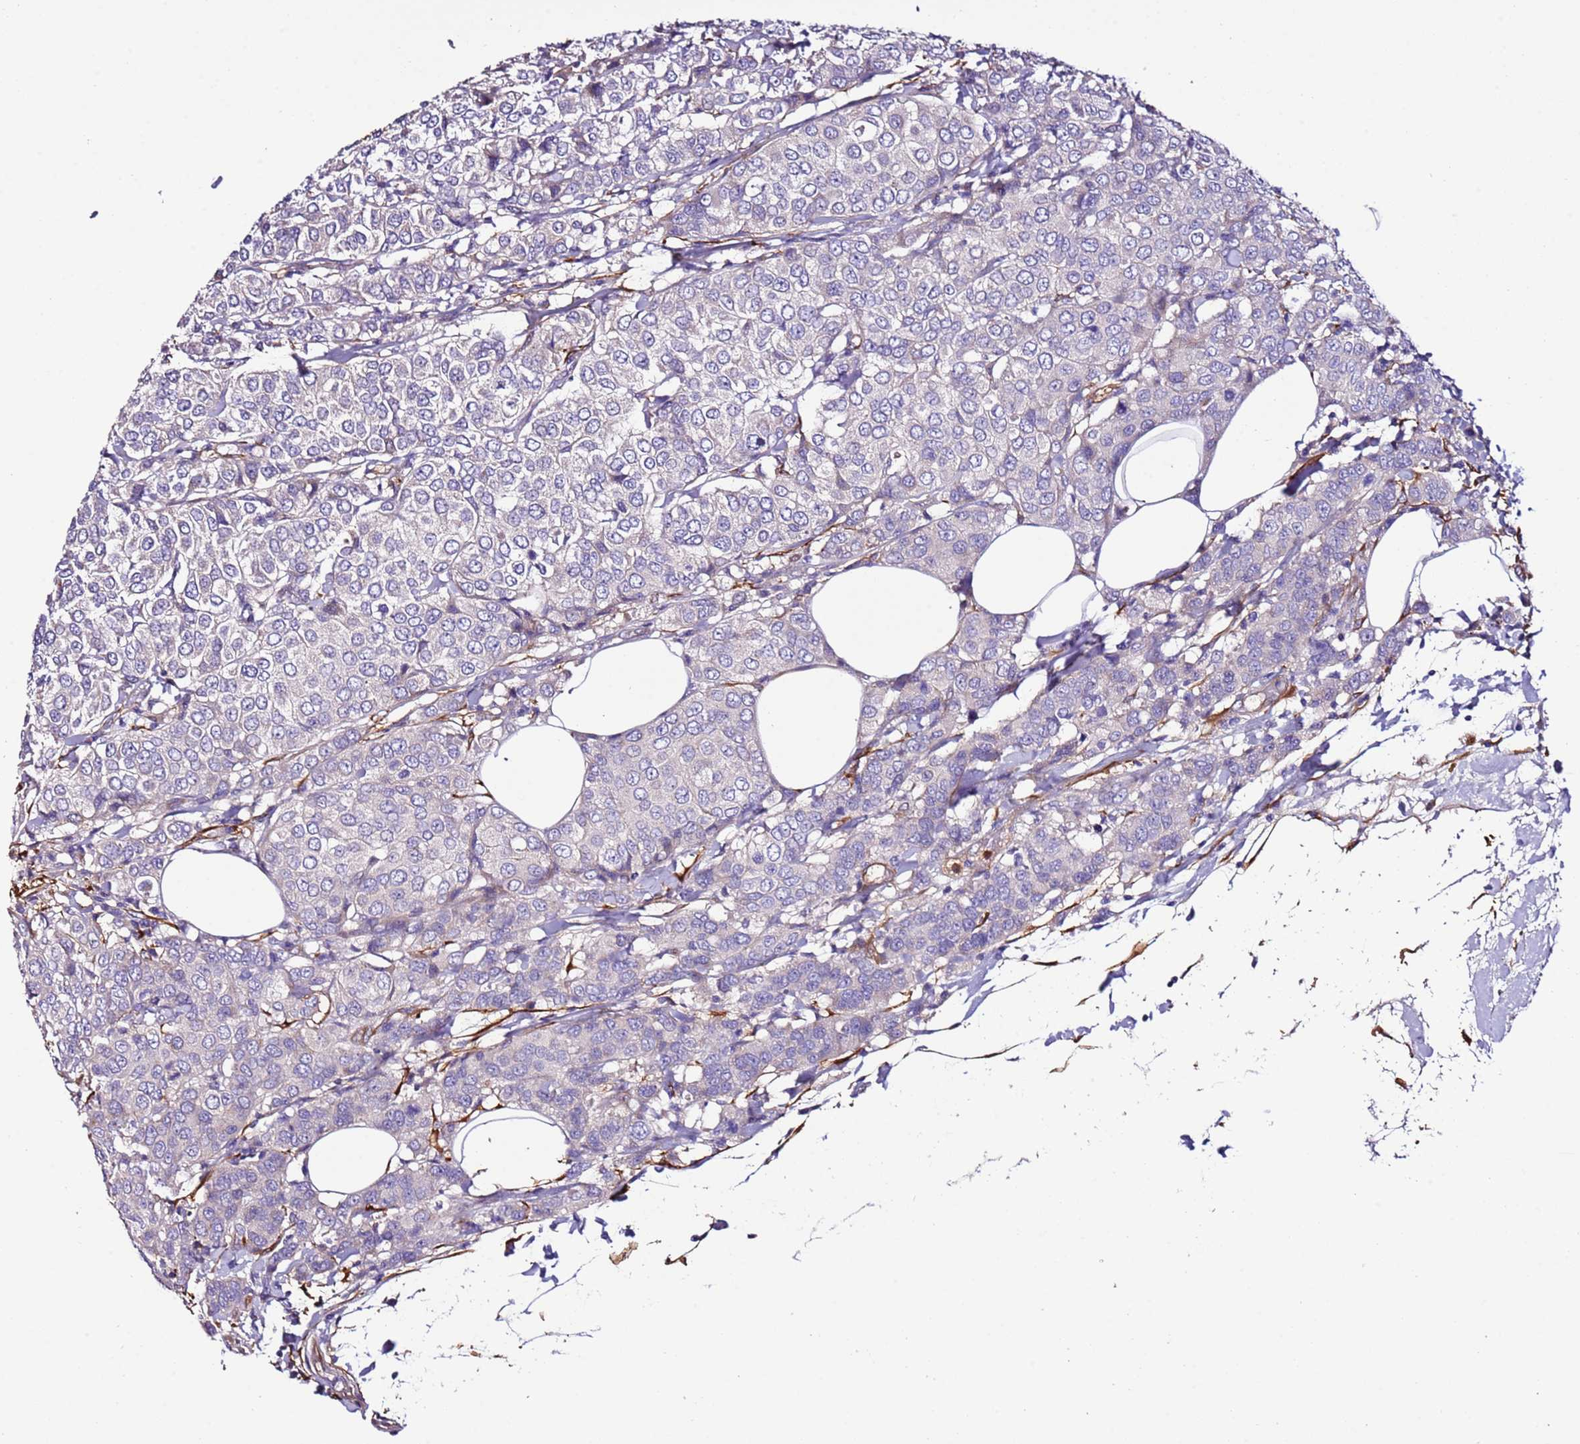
{"staining": {"intensity": "negative", "quantity": "none", "location": "none"}, "tissue": "breast cancer", "cell_type": "Tumor cells", "image_type": "cancer", "snomed": [{"axis": "morphology", "description": "Duct carcinoma"}, {"axis": "topography", "description": "Breast"}], "caption": "The immunohistochemistry photomicrograph has no significant expression in tumor cells of breast cancer (infiltrating ductal carcinoma) tissue.", "gene": "FAM174C", "patient": {"sex": "female", "age": 55}}